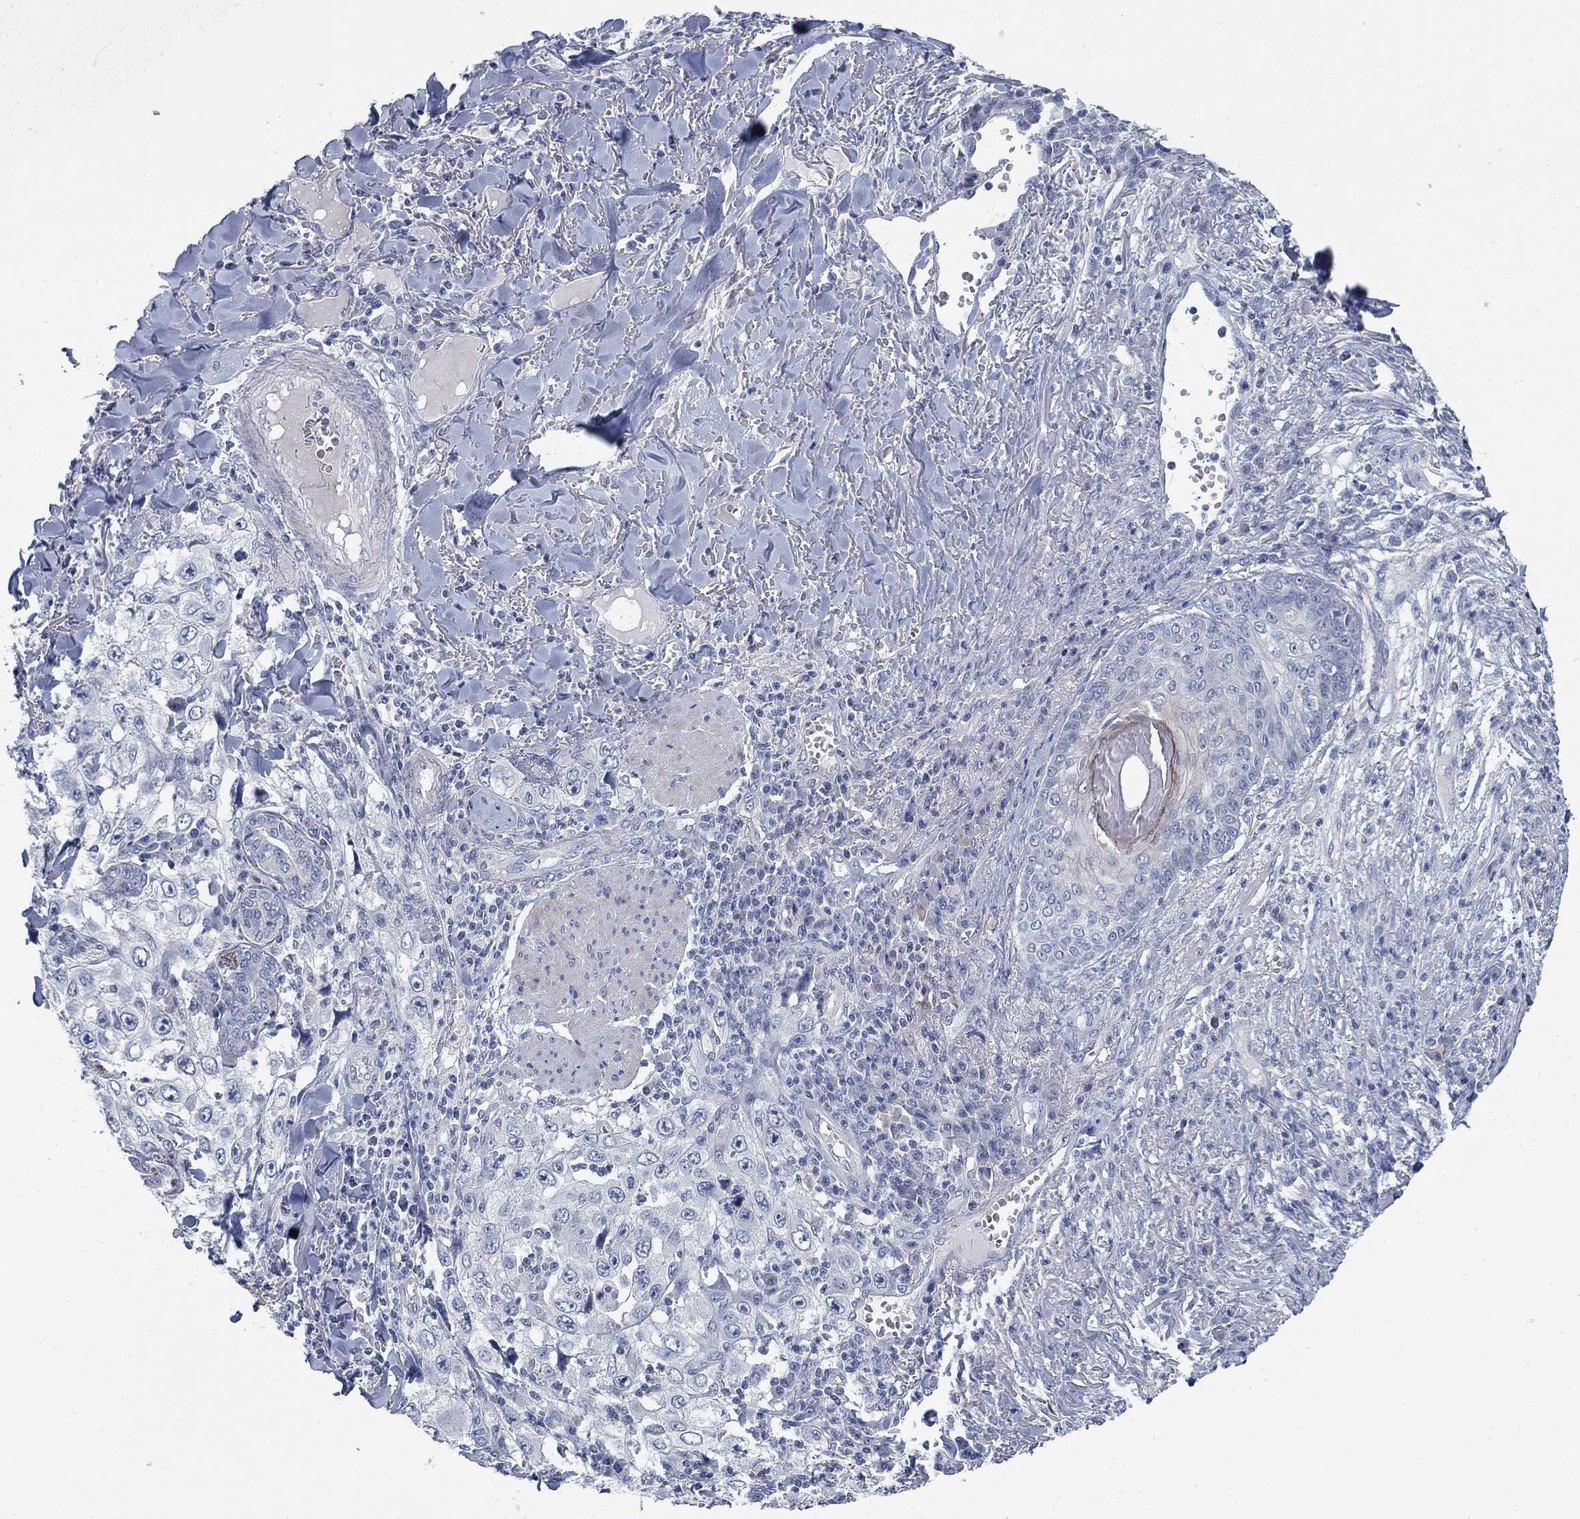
{"staining": {"intensity": "negative", "quantity": "none", "location": "none"}, "tissue": "skin cancer", "cell_type": "Tumor cells", "image_type": "cancer", "snomed": [{"axis": "morphology", "description": "Squamous cell carcinoma, NOS"}, {"axis": "topography", "description": "Skin"}], "caption": "Tumor cells show no significant positivity in squamous cell carcinoma (skin).", "gene": "DNER", "patient": {"sex": "male", "age": 82}}